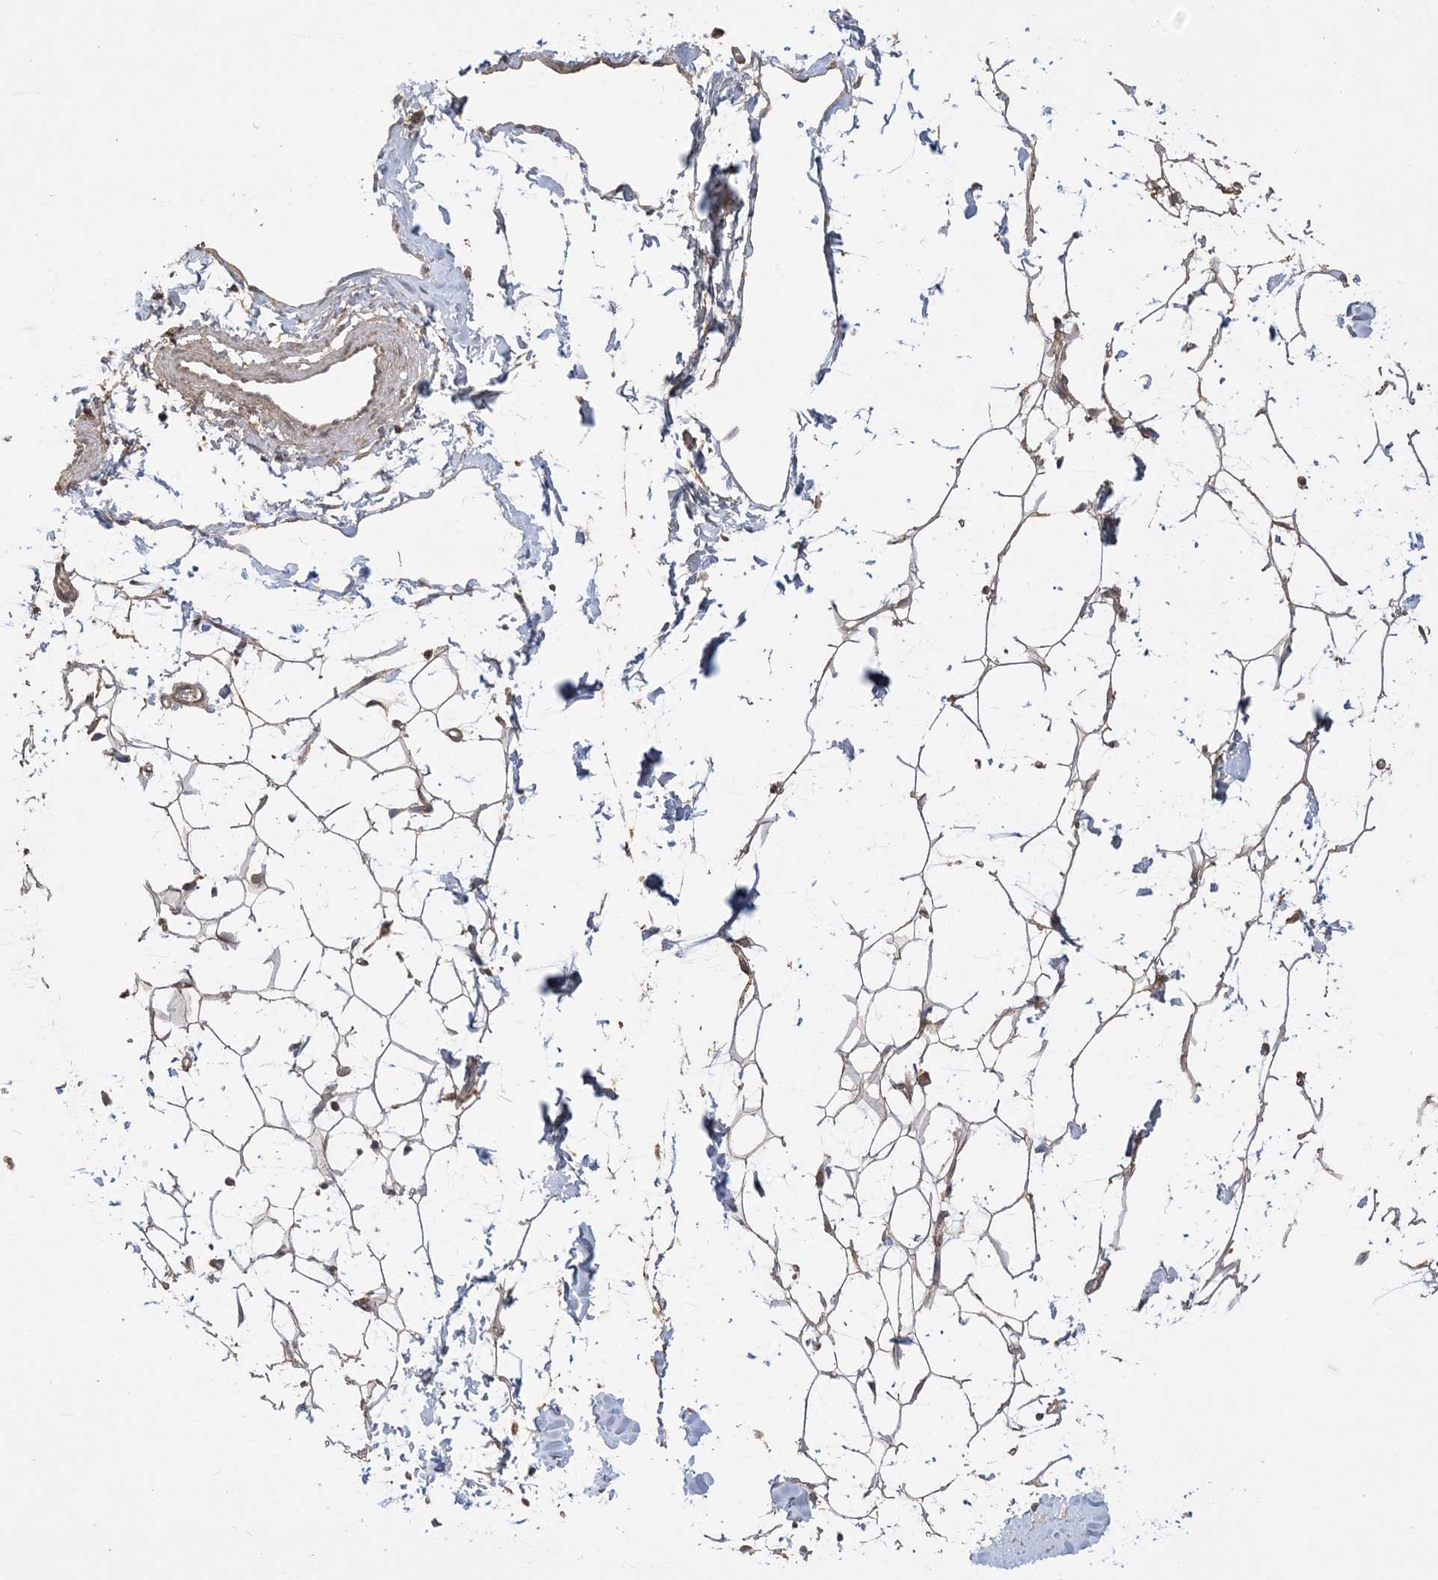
{"staining": {"intensity": "moderate", "quantity": ">75%", "location": "cytoplasmic/membranous"}, "tissue": "adipose tissue", "cell_type": "Adipocytes", "image_type": "normal", "snomed": [{"axis": "morphology", "description": "Normal tissue, NOS"}, {"axis": "topography", "description": "Breast"}], "caption": "A brown stain shows moderate cytoplasmic/membranous expression of a protein in adipocytes of normal adipose tissue. The staining is performed using DAB brown chromogen to label protein expression. The nuclei are counter-stained blue using hematoxylin.", "gene": "SIRT3", "patient": {"sex": "female", "age": 23}}